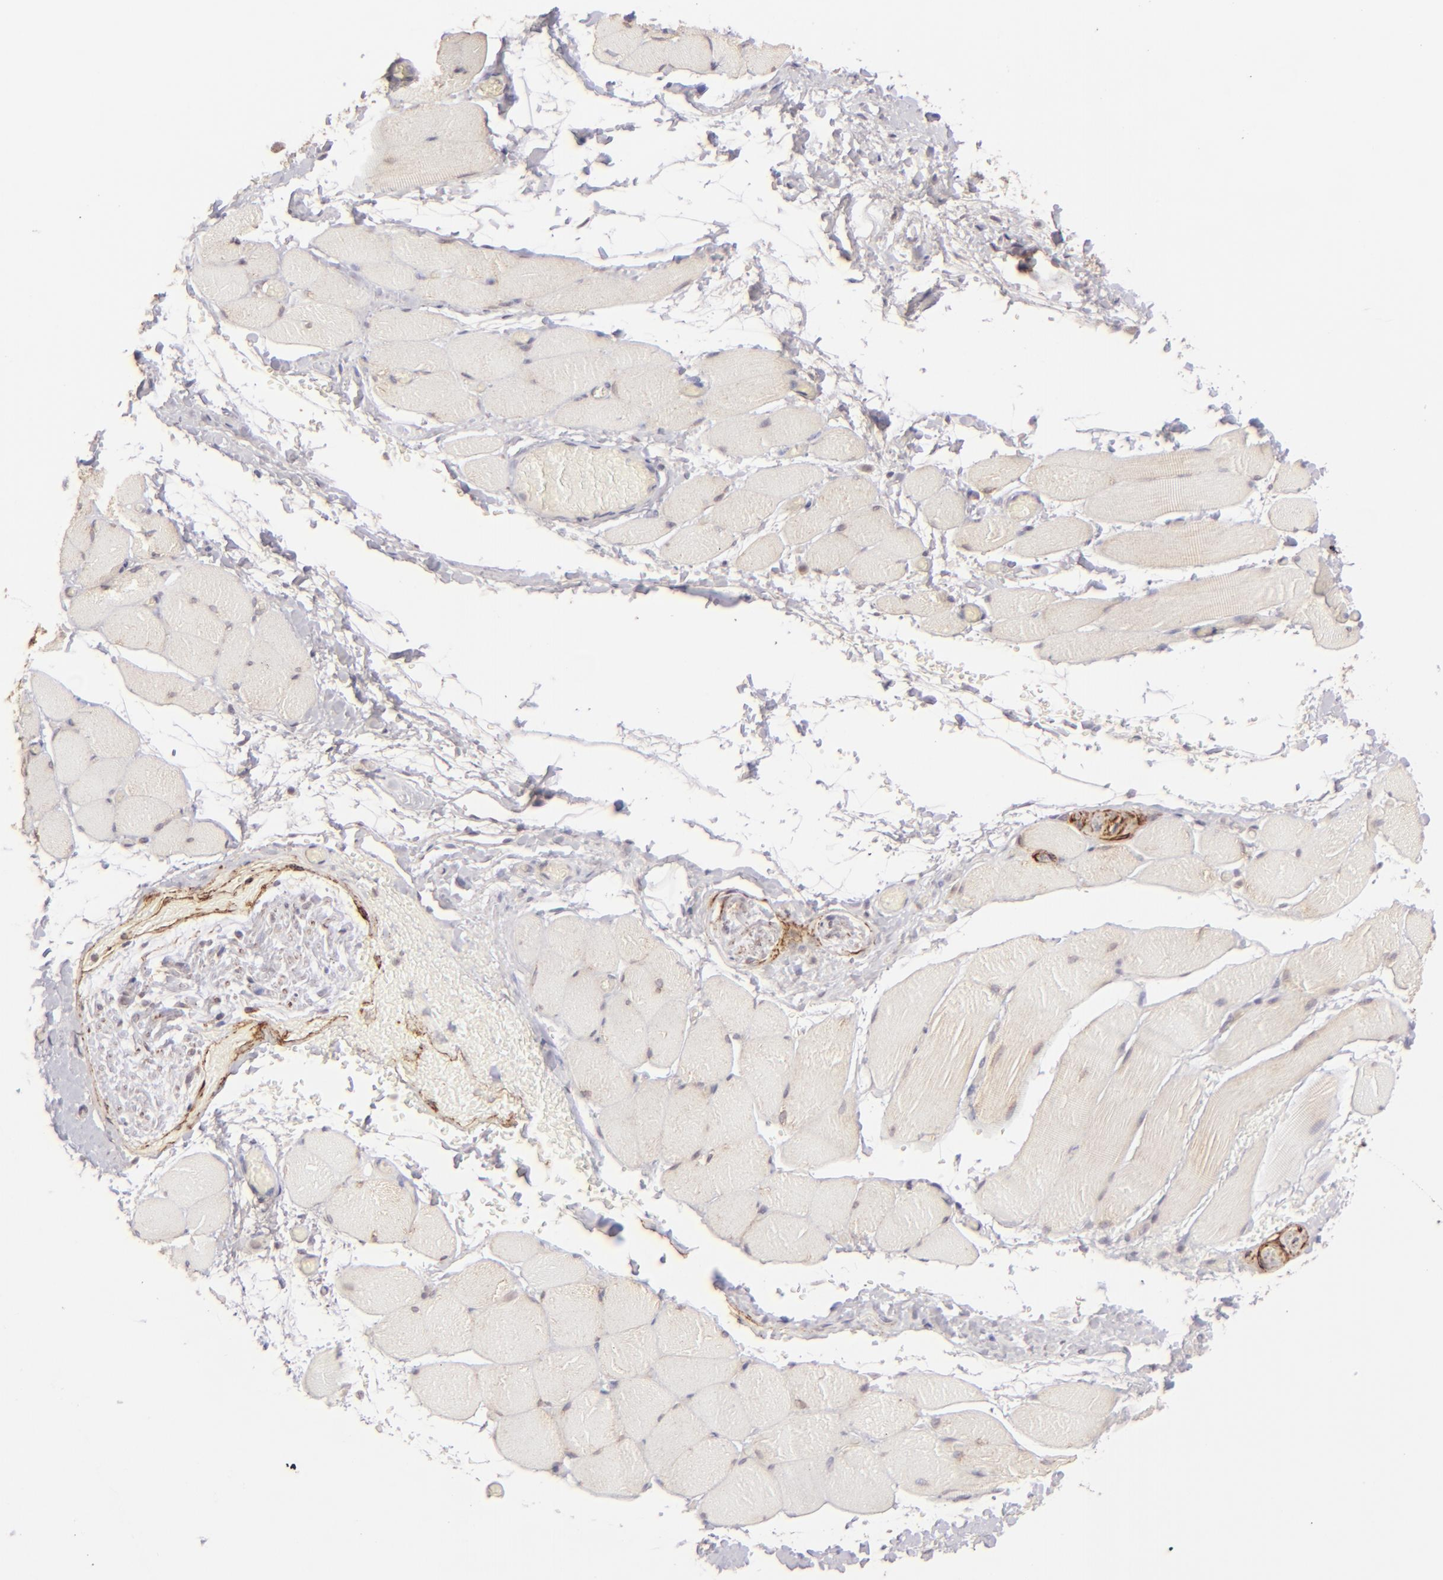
{"staining": {"intensity": "weak", "quantity": "<25%", "location": "cytoplasmic/membranous"}, "tissue": "skeletal muscle", "cell_type": "Myocytes", "image_type": "normal", "snomed": [{"axis": "morphology", "description": "Normal tissue, NOS"}, {"axis": "topography", "description": "Skeletal muscle"}, {"axis": "topography", "description": "Soft tissue"}], "caption": "Human skeletal muscle stained for a protein using immunohistochemistry (IHC) displays no staining in myocytes.", "gene": "CLDN1", "patient": {"sex": "female", "age": 58}}